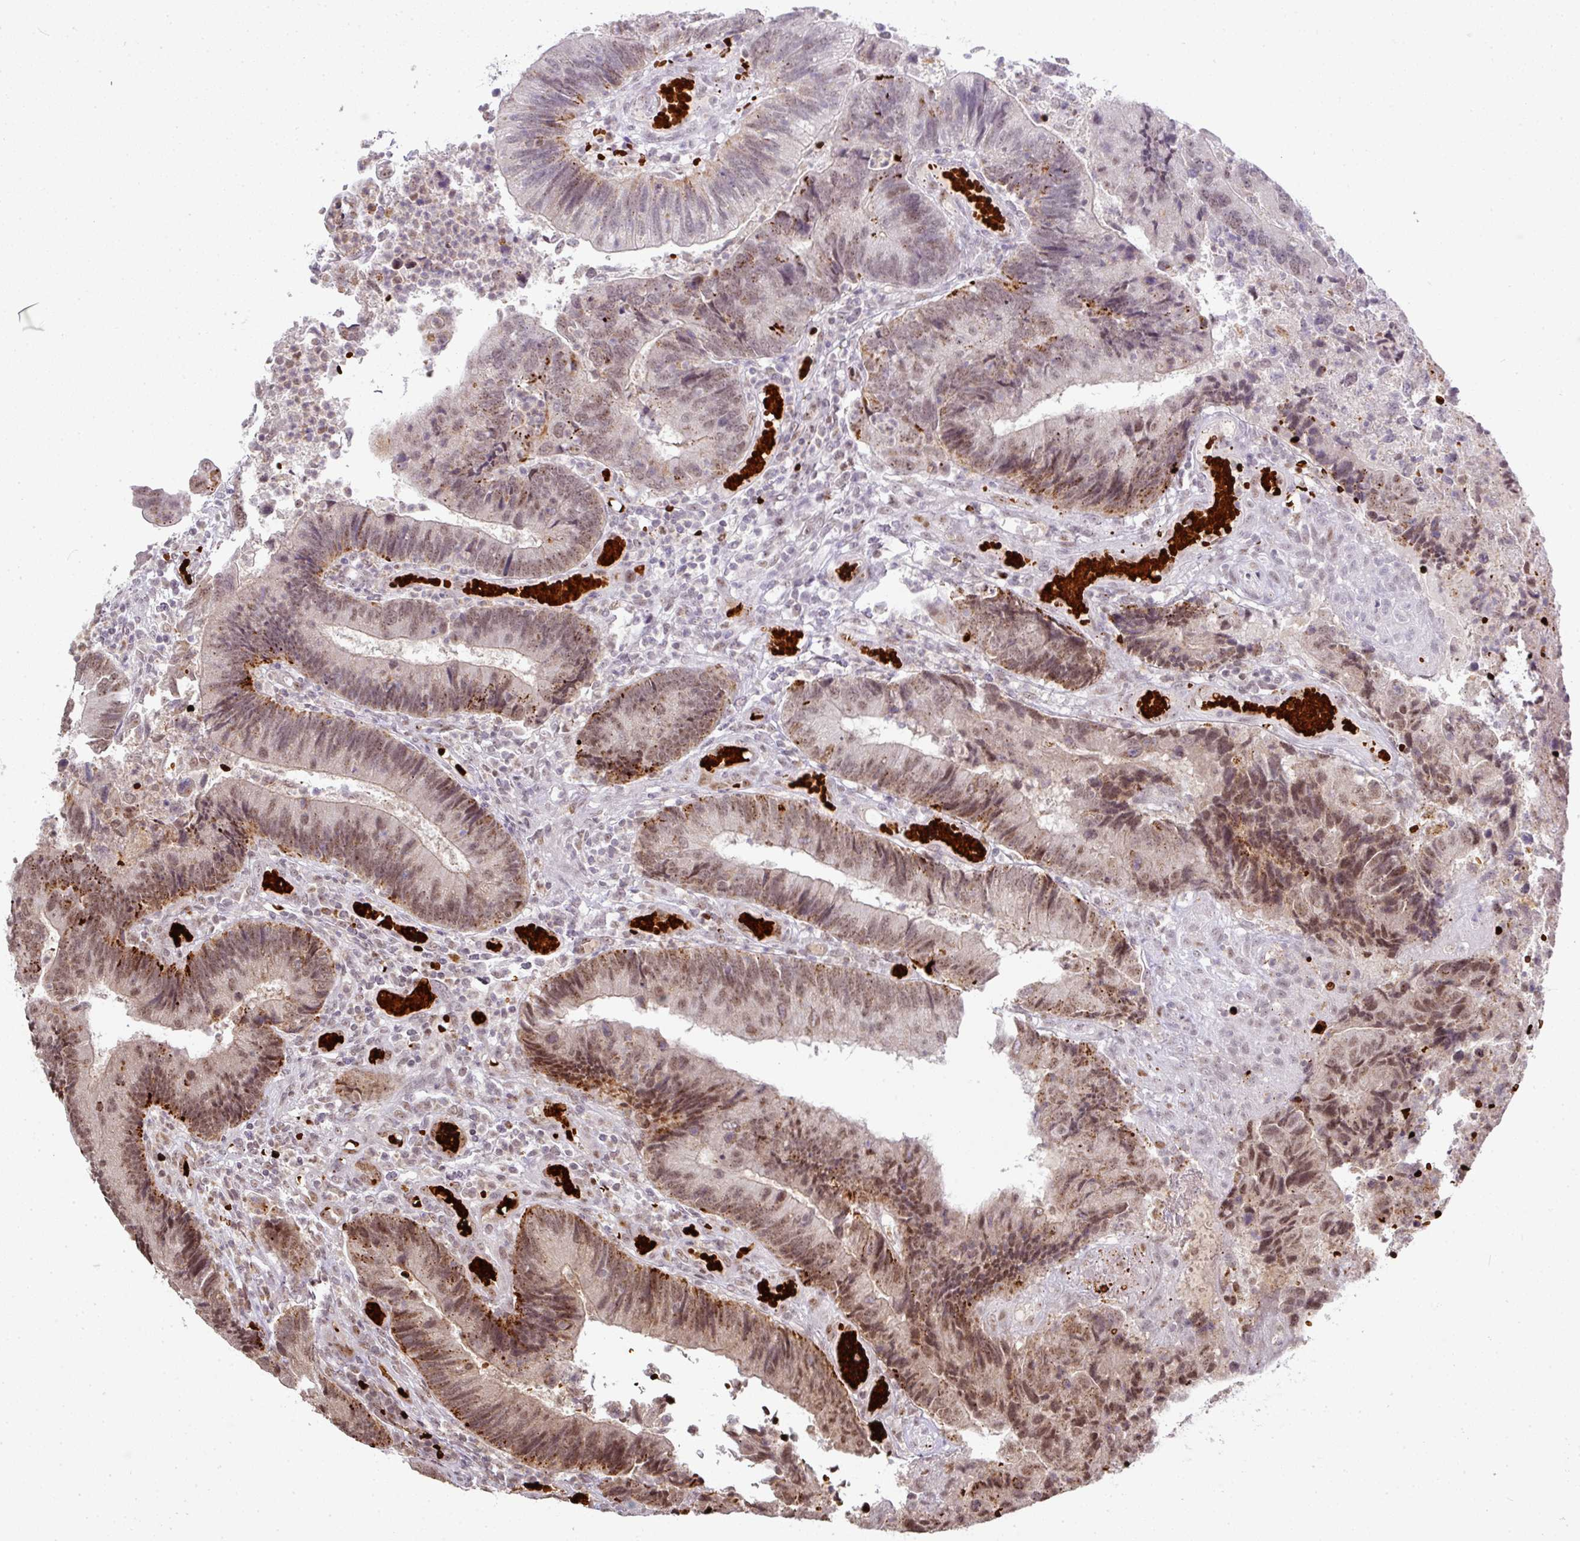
{"staining": {"intensity": "moderate", "quantity": "25%-75%", "location": "cytoplasmic/membranous,nuclear"}, "tissue": "colorectal cancer", "cell_type": "Tumor cells", "image_type": "cancer", "snomed": [{"axis": "morphology", "description": "Adenocarcinoma, NOS"}, {"axis": "topography", "description": "Colon"}], "caption": "Protein staining shows moderate cytoplasmic/membranous and nuclear expression in approximately 25%-75% of tumor cells in colorectal cancer (adenocarcinoma). (Stains: DAB in brown, nuclei in blue, Microscopy: brightfield microscopy at high magnification).", "gene": "NEIL1", "patient": {"sex": "female", "age": 67}}